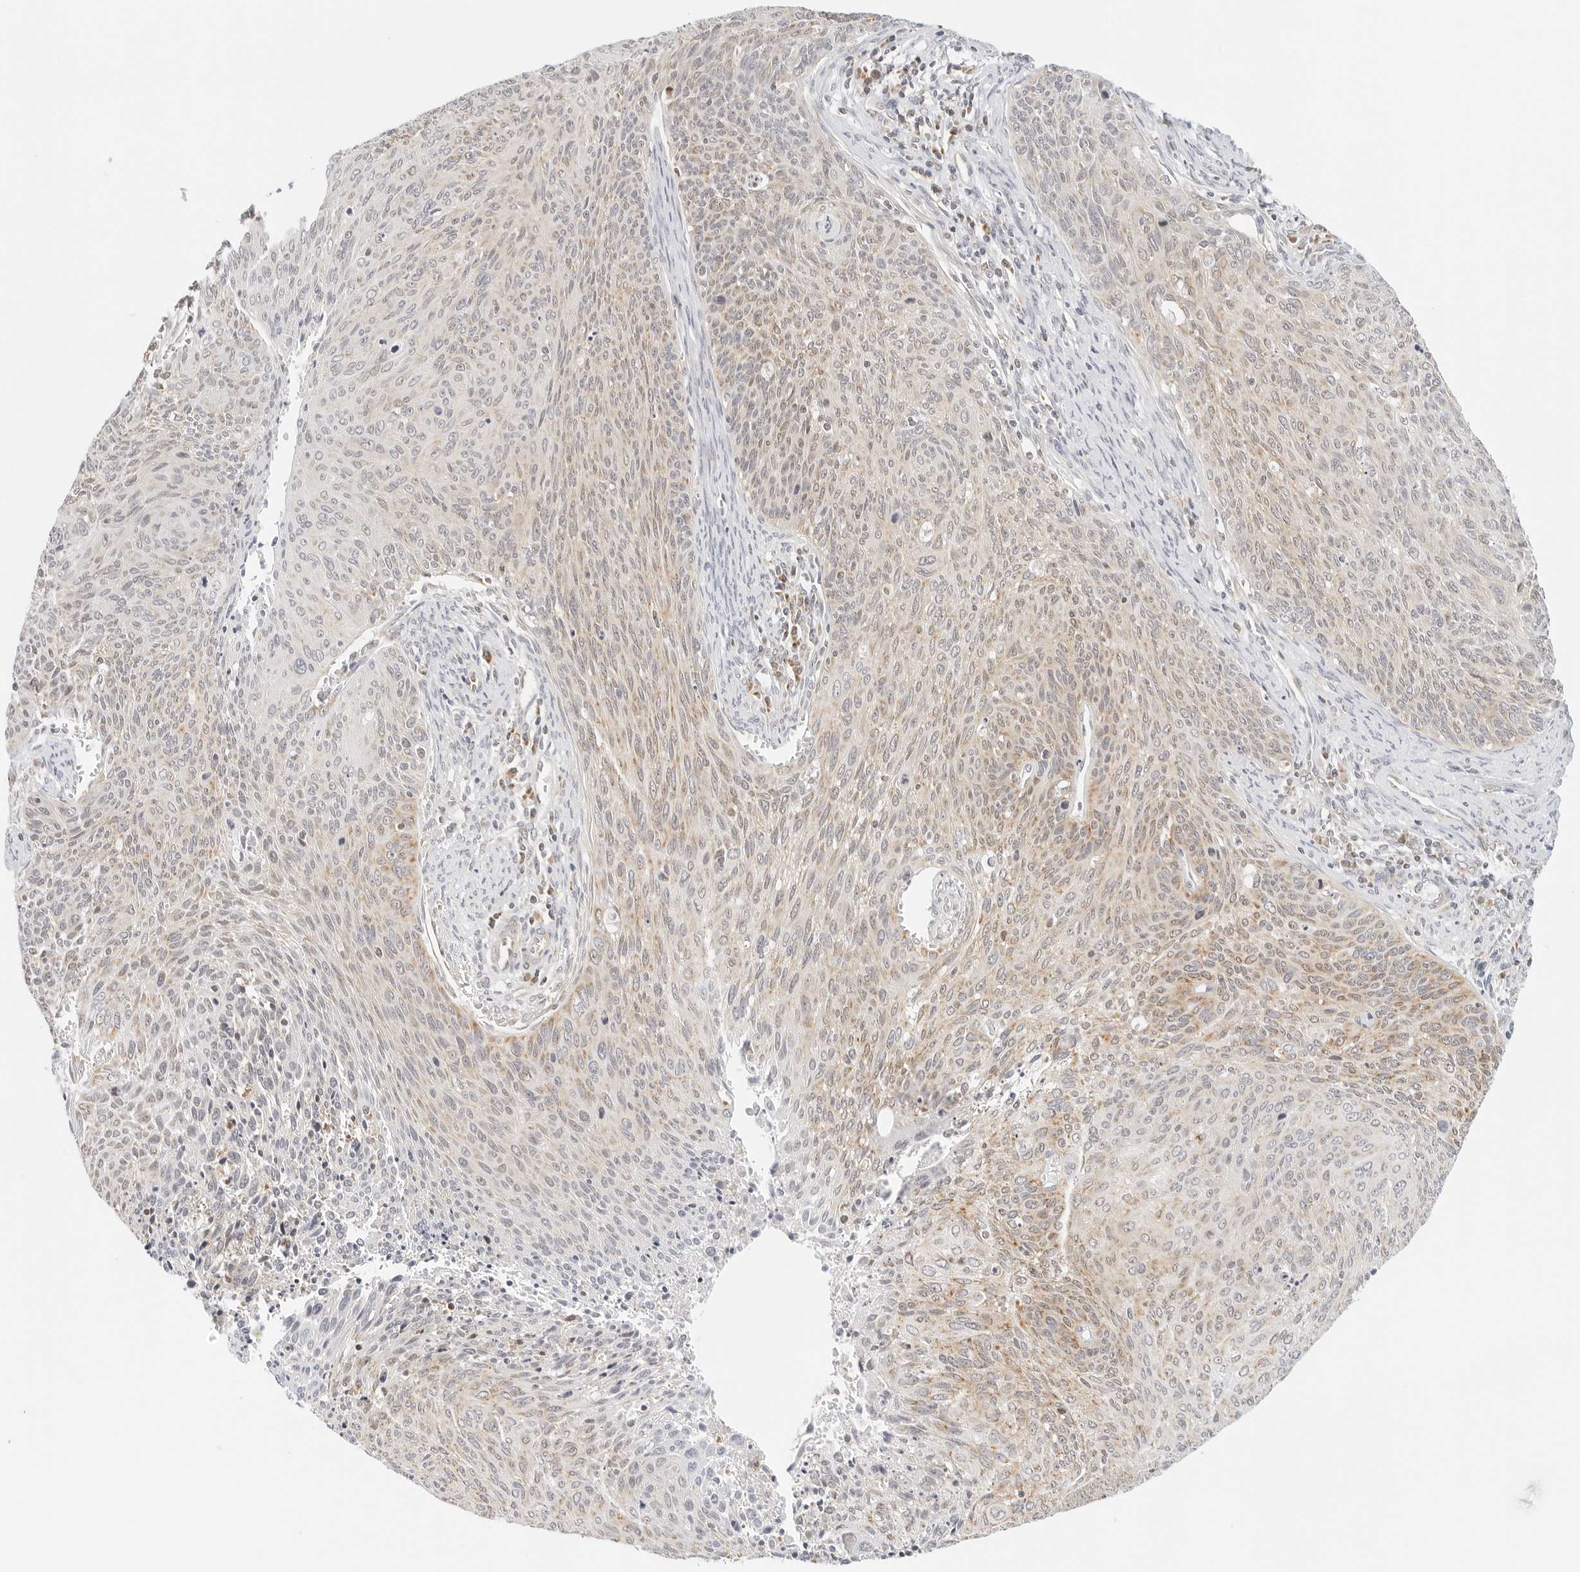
{"staining": {"intensity": "weak", "quantity": "25%-75%", "location": "cytoplasmic/membranous"}, "tissue": "cervical cancer", "cell_type": "Tumor cells", "image_type": "cancer", "snomed": [{"axis": "morphology", "description": "Squamous cell carcinoma, NOS"}, {"axis": "topography", "description": "Cervix"}], "caption": "Human cervical cancer (squamous cell carcinoma) stained for a protein (brown) shows weak cytoplasmic/membranous positive staining in about 25%-75% of tumor cells.", "gene": "ATL1", "patient": {"sex": "female", "age": 55}}